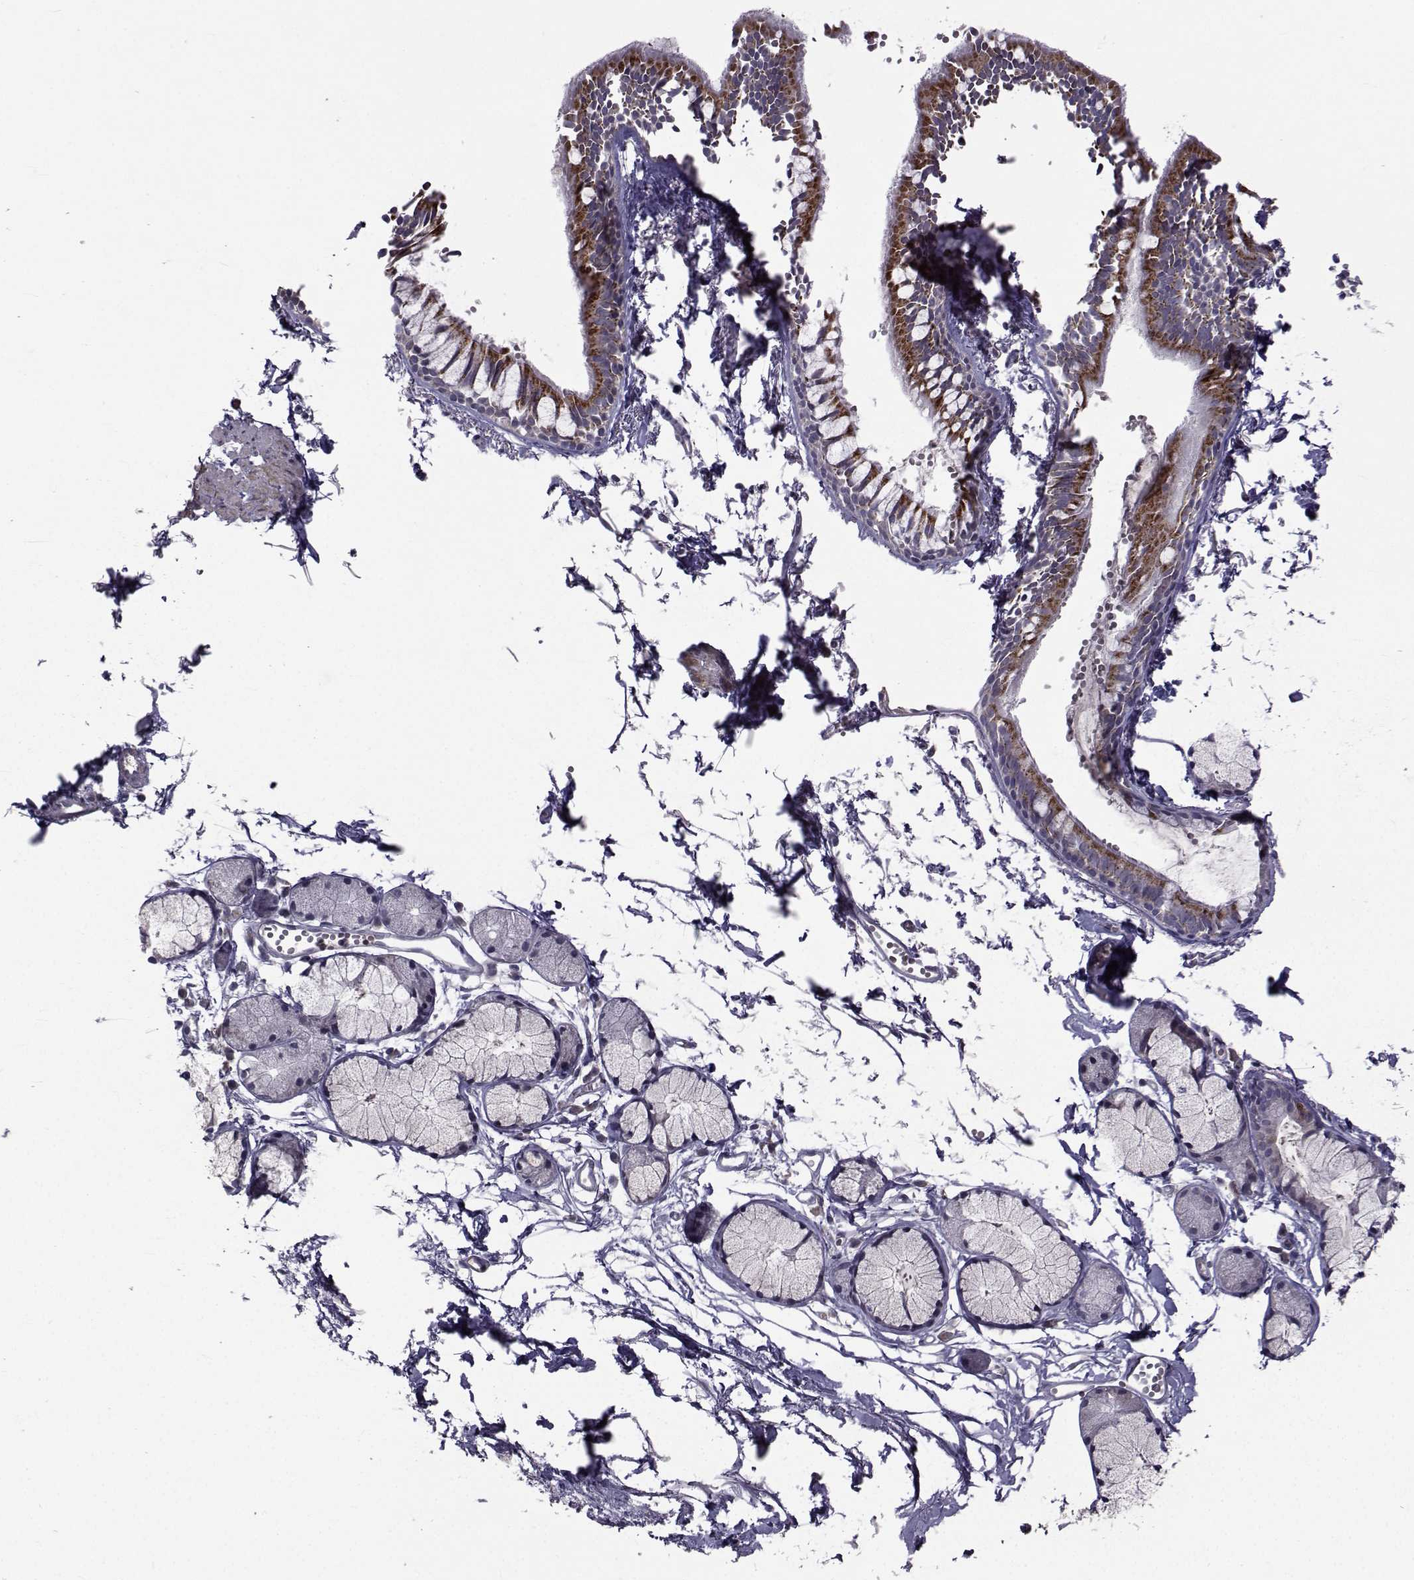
{"staining": {"intensity": "strong", "quantity": ">75%", "location": "cytoplasmic/membranous"}, "tissue": "bronchus", "cell_type": "Respiratory epithelial cells", "image_type": "normal", "snomed": [{"axis": "morphology", "description": "Normal tissue, NOS"}, {"axis": "topography", "description": "Bronchus"}], "caption": "Immunohistochemical staining of normal human bronchus displays high levels of strong cytoplasmic/membranous expression in about >75% of respiratory epithelial cells. (DAB = brown stain, brightfield microscopy at high magnification).", "gene": "FDXR", "patient": {"sex": "female", "age": 59}}